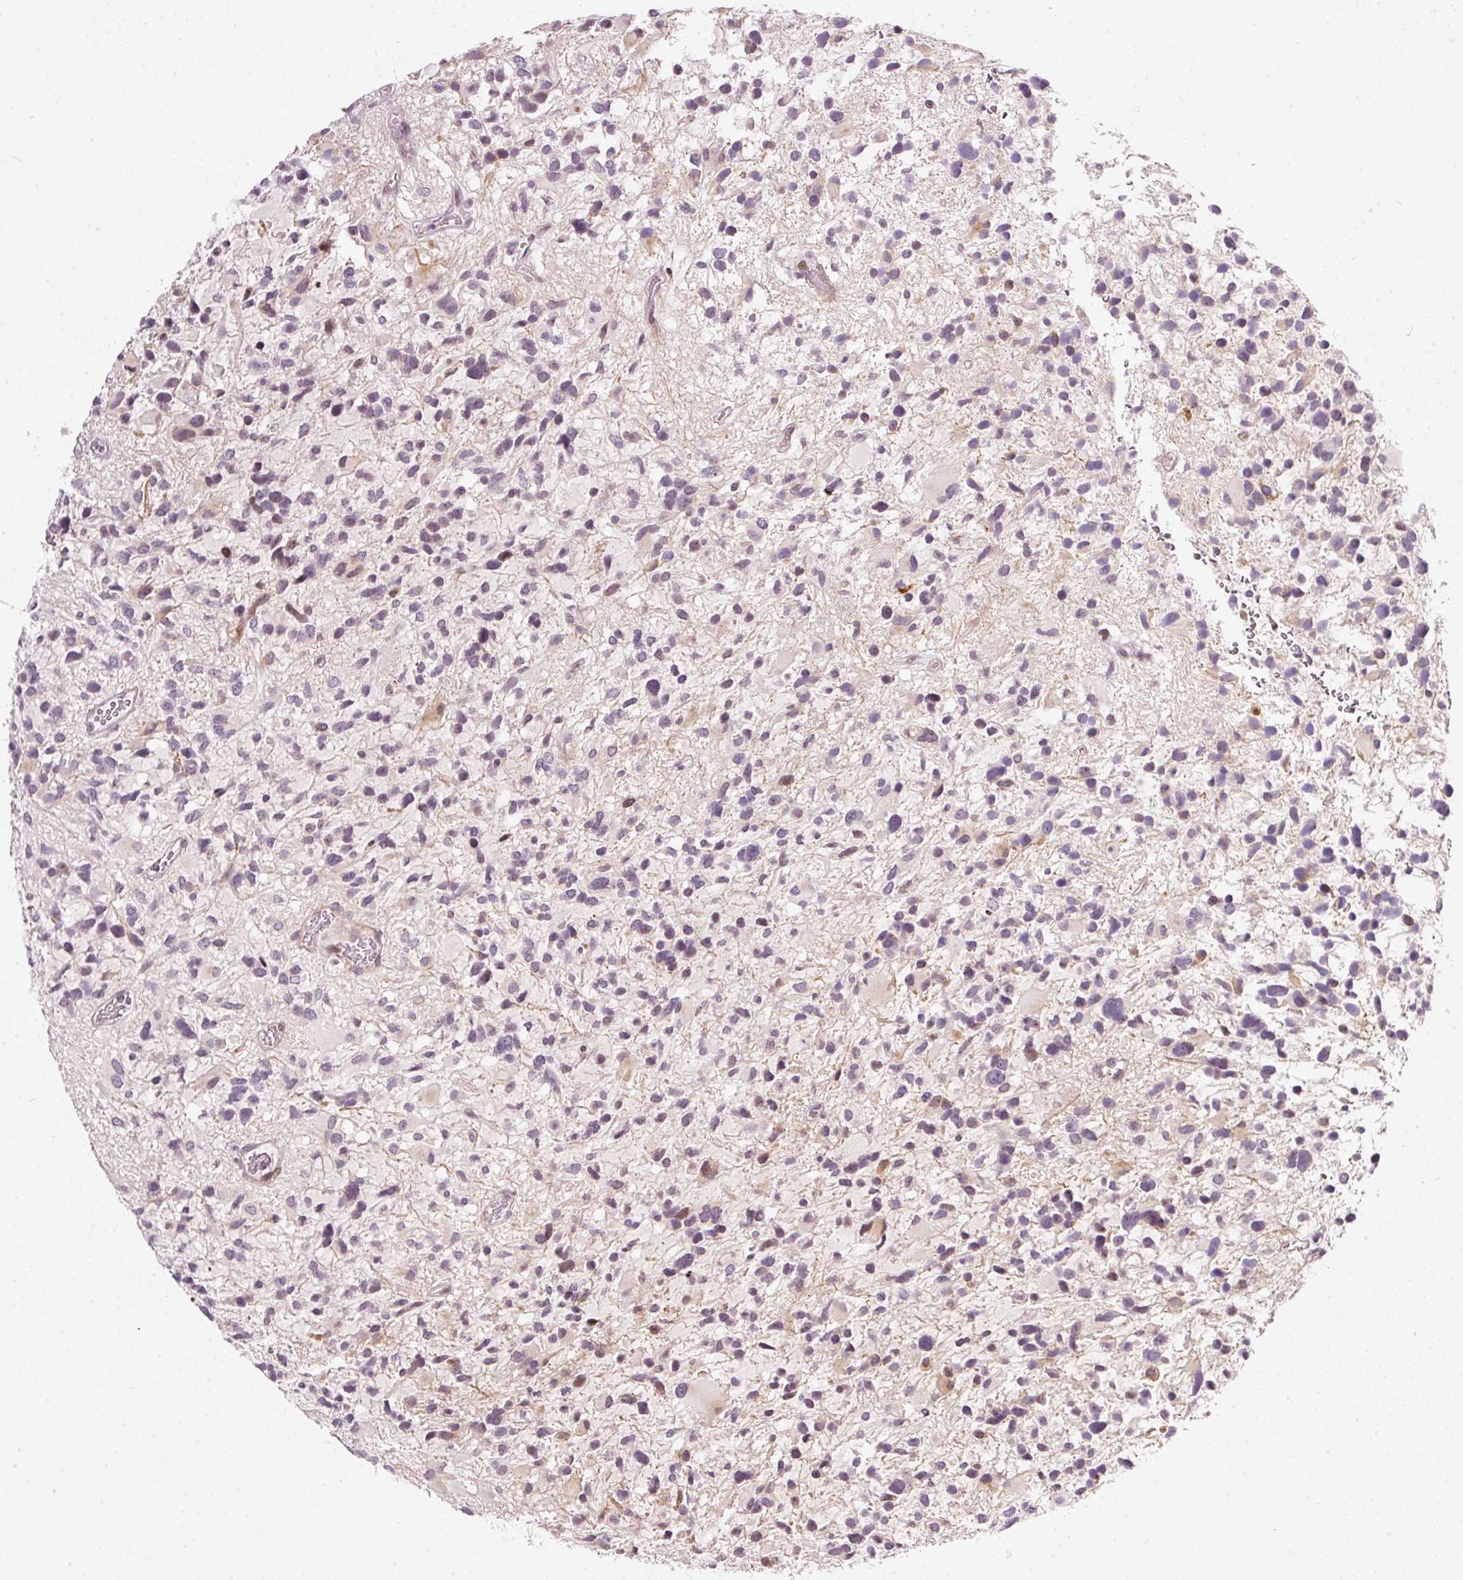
{"staining": {"intensity": "weak", "quantity": "<25%", "location": "nuclear"}, "tissue": "glioma", "cell_type": "Tumor cells", "image_type": "cancer", "snomed": [{"axis": "morphology", "description": "Glioma, malignant, High grade"}, {"axis": "topography", "description": "Brain"}], "caption": "Immunohistochemical staining of human malignant high-grade glioma shows no significant expression in tumor cells. (Brightfield microscopy of DAB (3,3'-diaminobenzidine) immunohistochemistry at high magnification).", "gene": "MXRA8", "patient": {"sex": "female", "age": 11}}